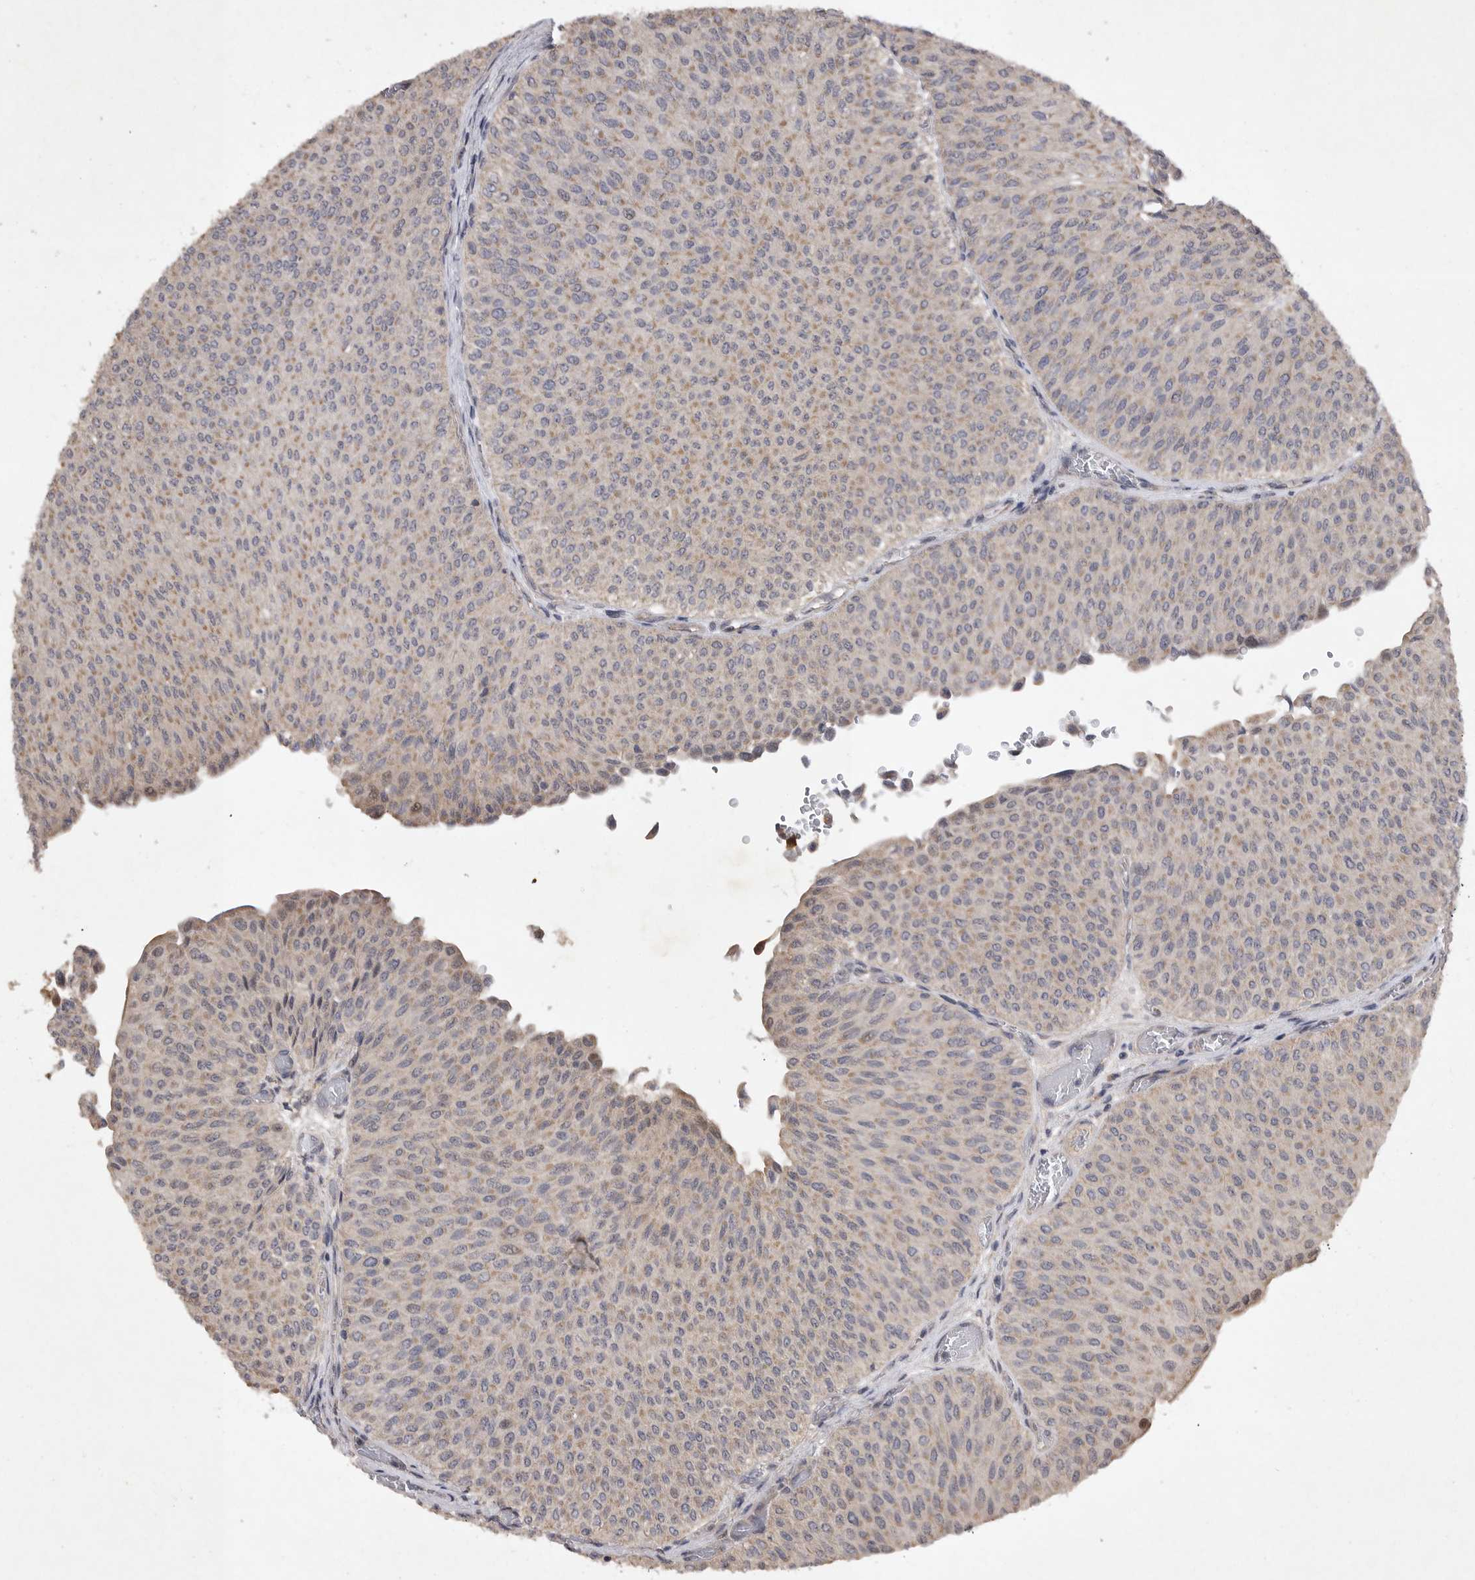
{"staining": {"intensity": "weak", "quantity": ">75%", "location": "cytoplasmic/membranous"}, "tissue": "urothelial cancer", "cell_type": "Tumor cells", "image_type": "cancer", "snomed": [{"axis": "morphology", "description": "Urothelial carcinoma, Low grade"}, {"axis": "topography", "description": "Urinary bladder"}], "caption": "Immunohistochemistry (IHC) image of neoplastic tissue: human low-grade urothelial carcinoma stained using IHC demonstrates low levels of weak protein expression localized specifically in the cytoplasmic/membranous of tumor cells, appearing as a cytoplasmic/membranous brown color.", "gene": "EDEM3", "patient": {"sex": "male", "age": 78}}